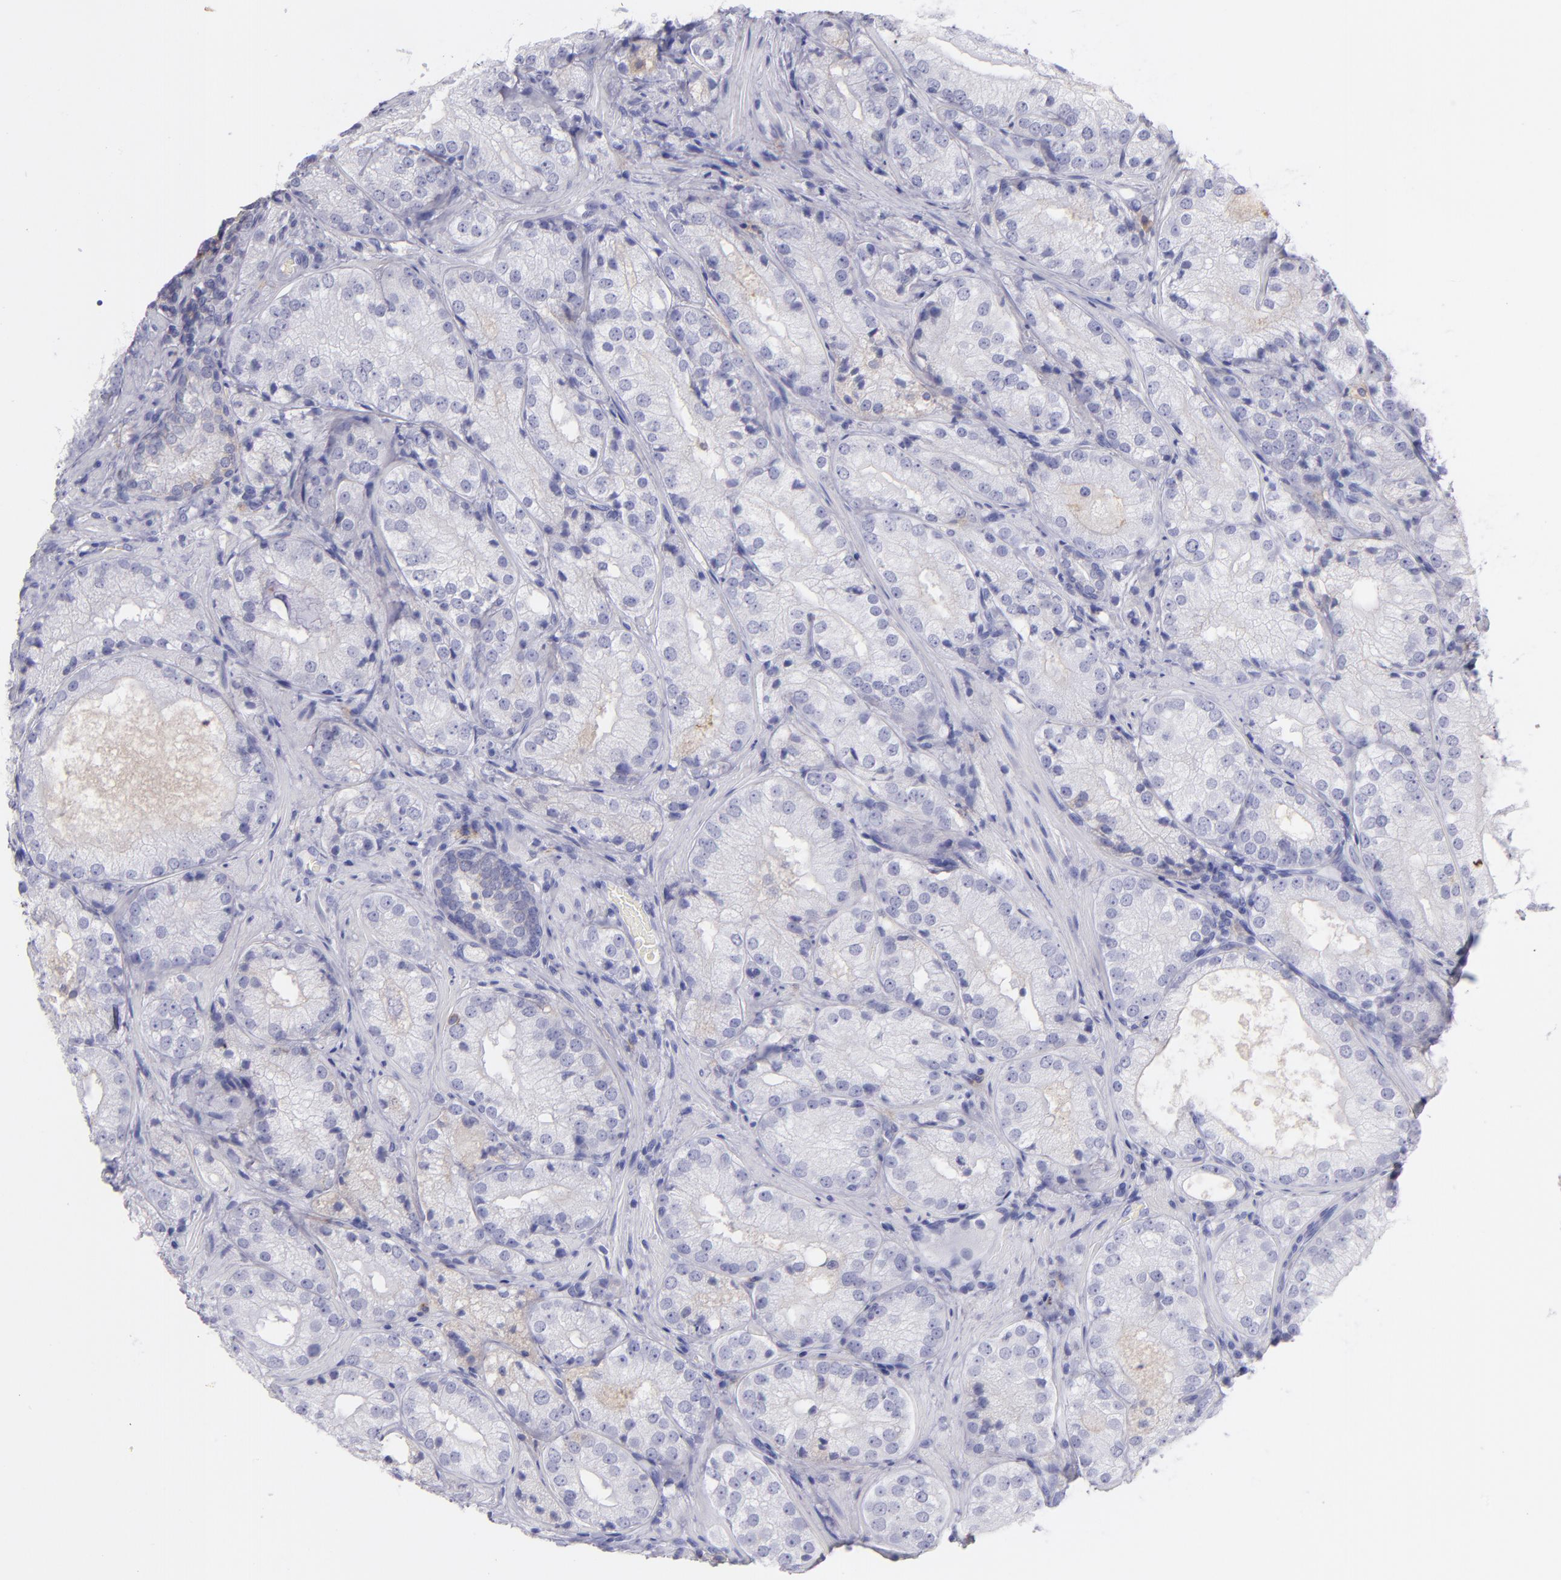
{"staining": {"intensity": "negative", "quantity": "none", "location": "none"}, "tissue": "prostate cancer", "cell_type": "Tumor cells", "image_type": "cancer", "snomed": [{"axis": "morphology", "description": "Adenocarcinoma, Low grade"}, {"axis": "topography", "description": "Prostate"}], "caption": "IHC of human prostate cancer (low-grade adenocarcinoma) reveals no staining in tumor cells. (DAB (3,3'-diaminobenzidine) immunohistochemistry (IHC) with hematoxylin counter stain).", "gene": "CD82", "patient": {"sex": "male", "age": 60}}